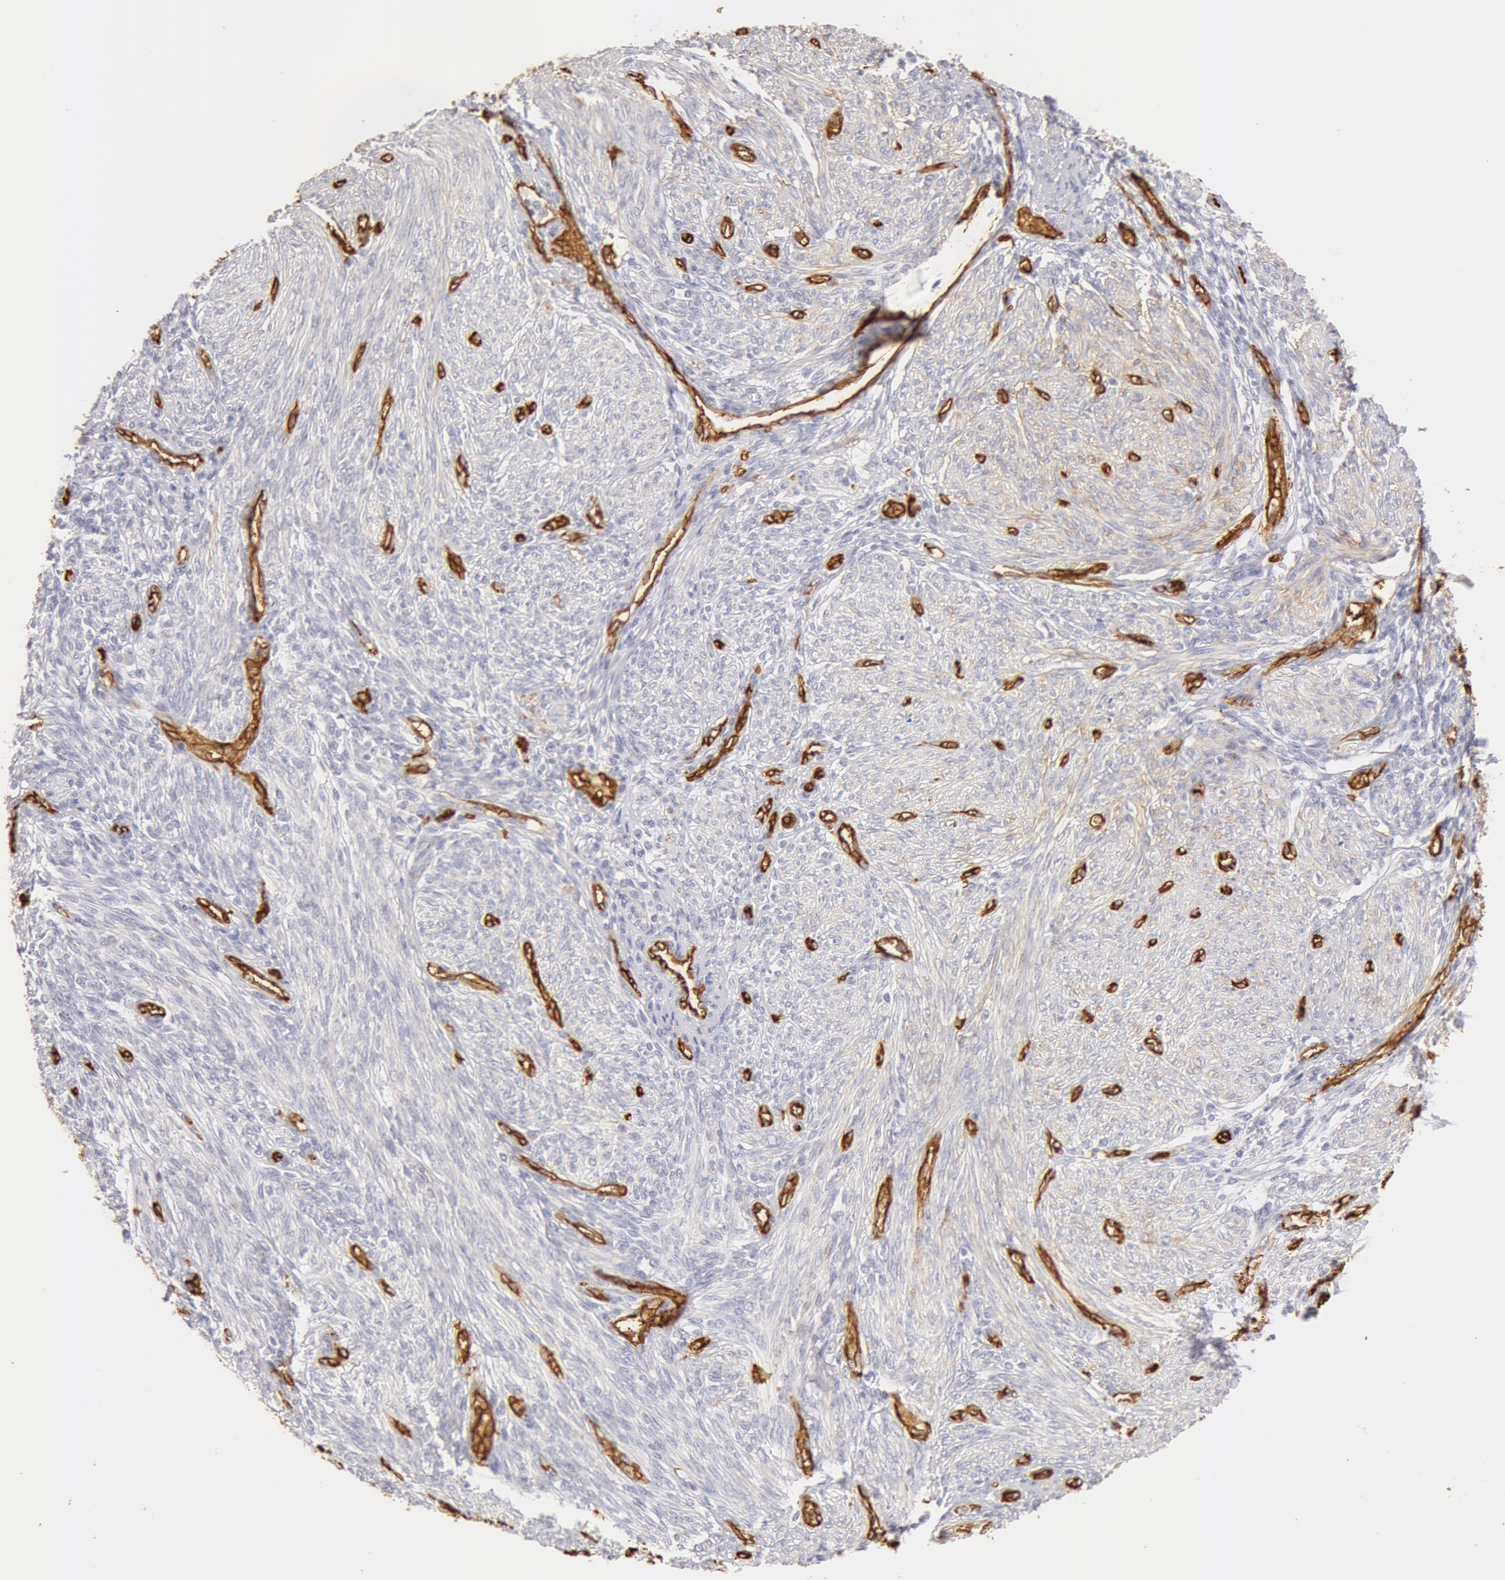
{"staining": {"intensity": "negative", "quantity": "none", "location": "none"}, "tissue": "endometrium", "cell_type": "Cells in endometrial stroma", "image_type": "normal", "snomed": [{"axis": "morphology", "description": "Normal tissue, NOS"}, {"axis": "topography", "description": "Endometrium"}], "caption": "A micrograph of endometrium stained for a protein demonstrates no brown staining in cells in endometrial stroma. (DAB immunohistochemistry (IHC), high magnification).", "gene": "AQP1", "patient": {"sex": "female", "age": 82}}